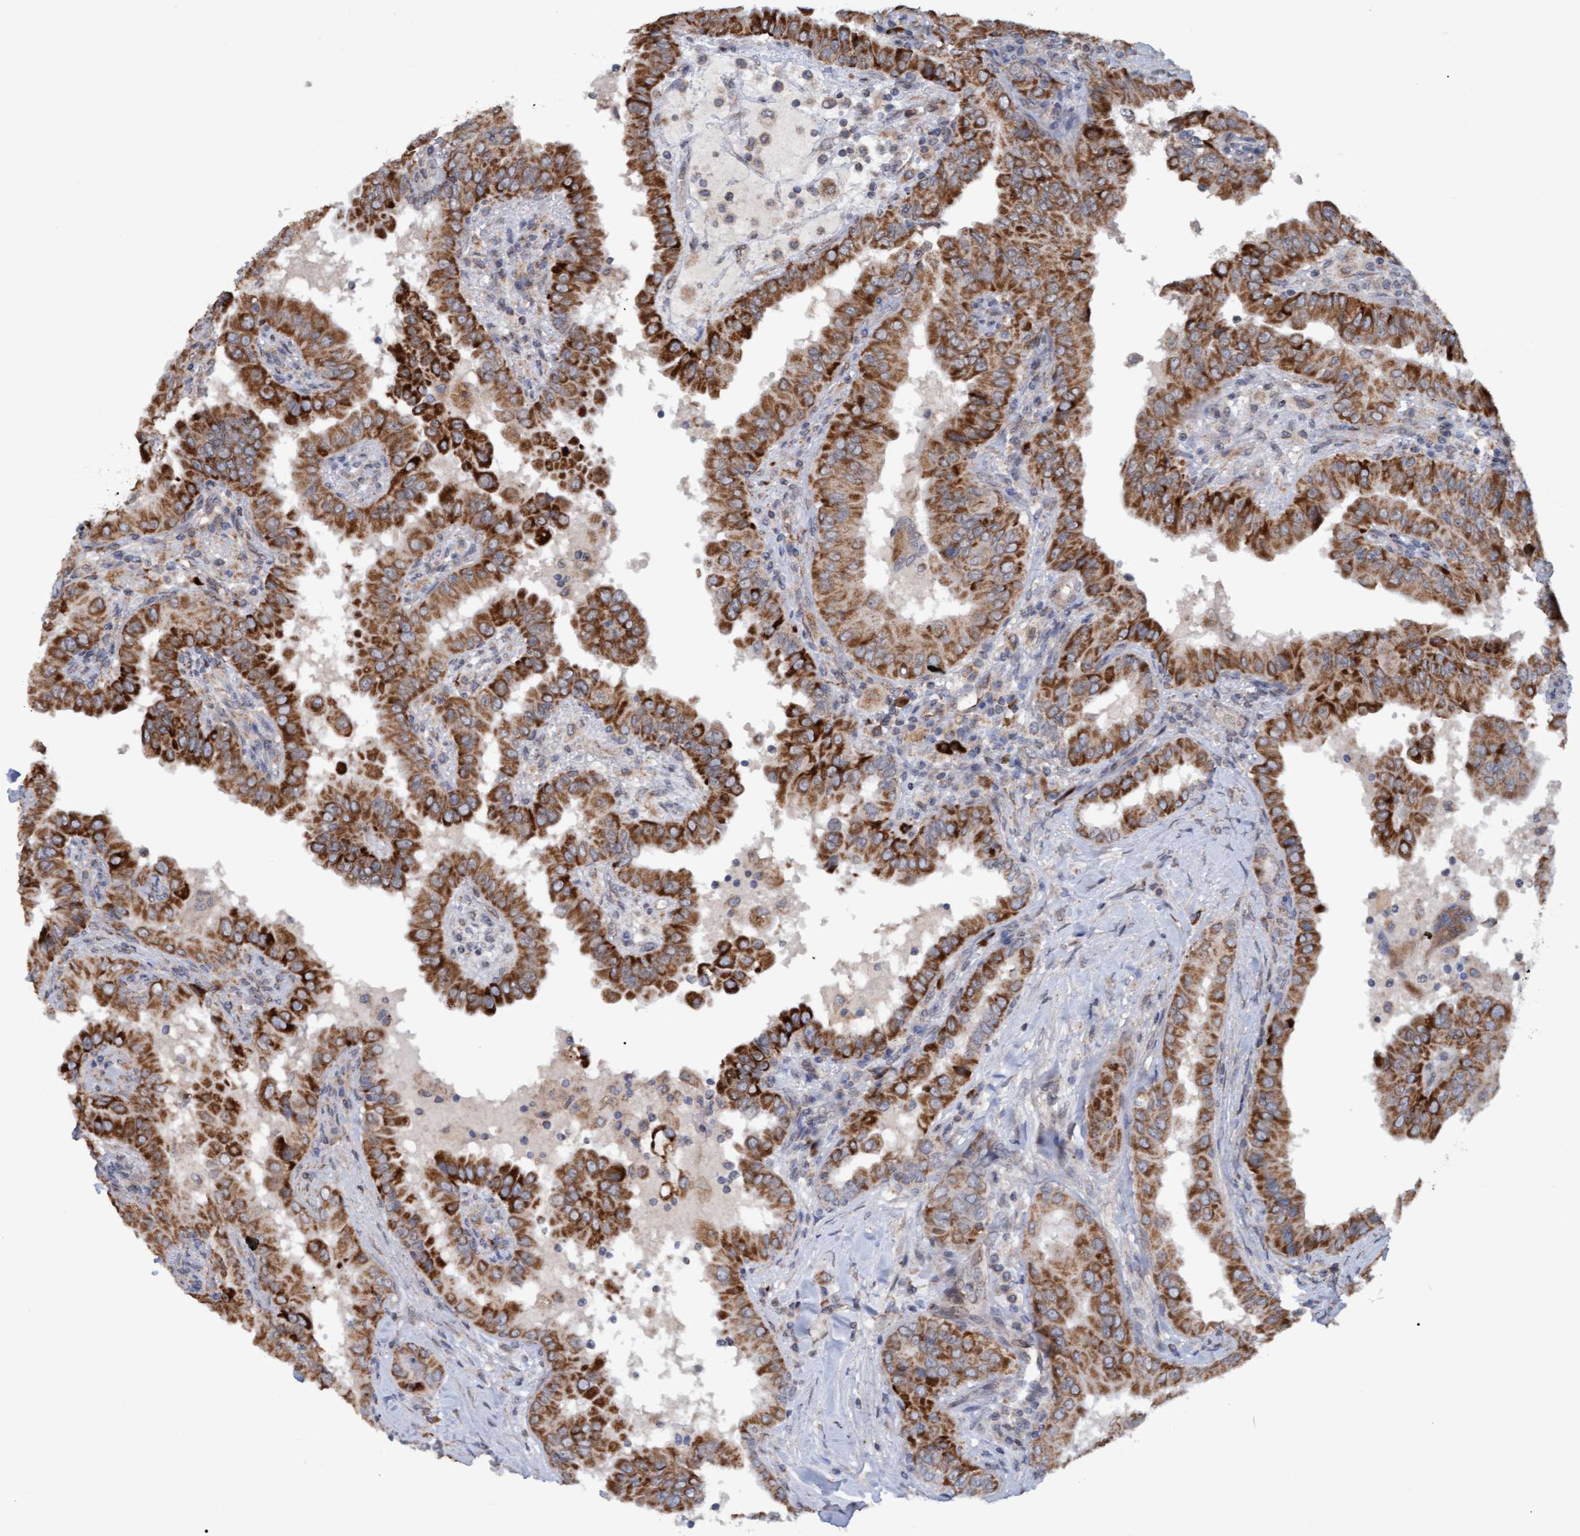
{"staining": {"intensity": "moderate", "quantity": ">75%", "location": "cytoplasmic/membranous"}, "tissue": "thyroid cancer", "cell_type": "Tumor cells", "image_type": "cancer", "snomed": [{"axis": "morphology", "description": "Papillary adenocarcinoma, NOS"}, {"axis": "topography", "description": "Thyroid gland"}], "caption": "Protein staining of thyroid cancer tissue reveals moderate cytoplasmic/membranous positivity in approximately >75% of tumor cells. Nuclei are stained in blue.", "gene": "MGLL", "patient": {"sex": "male", "age": 33}}